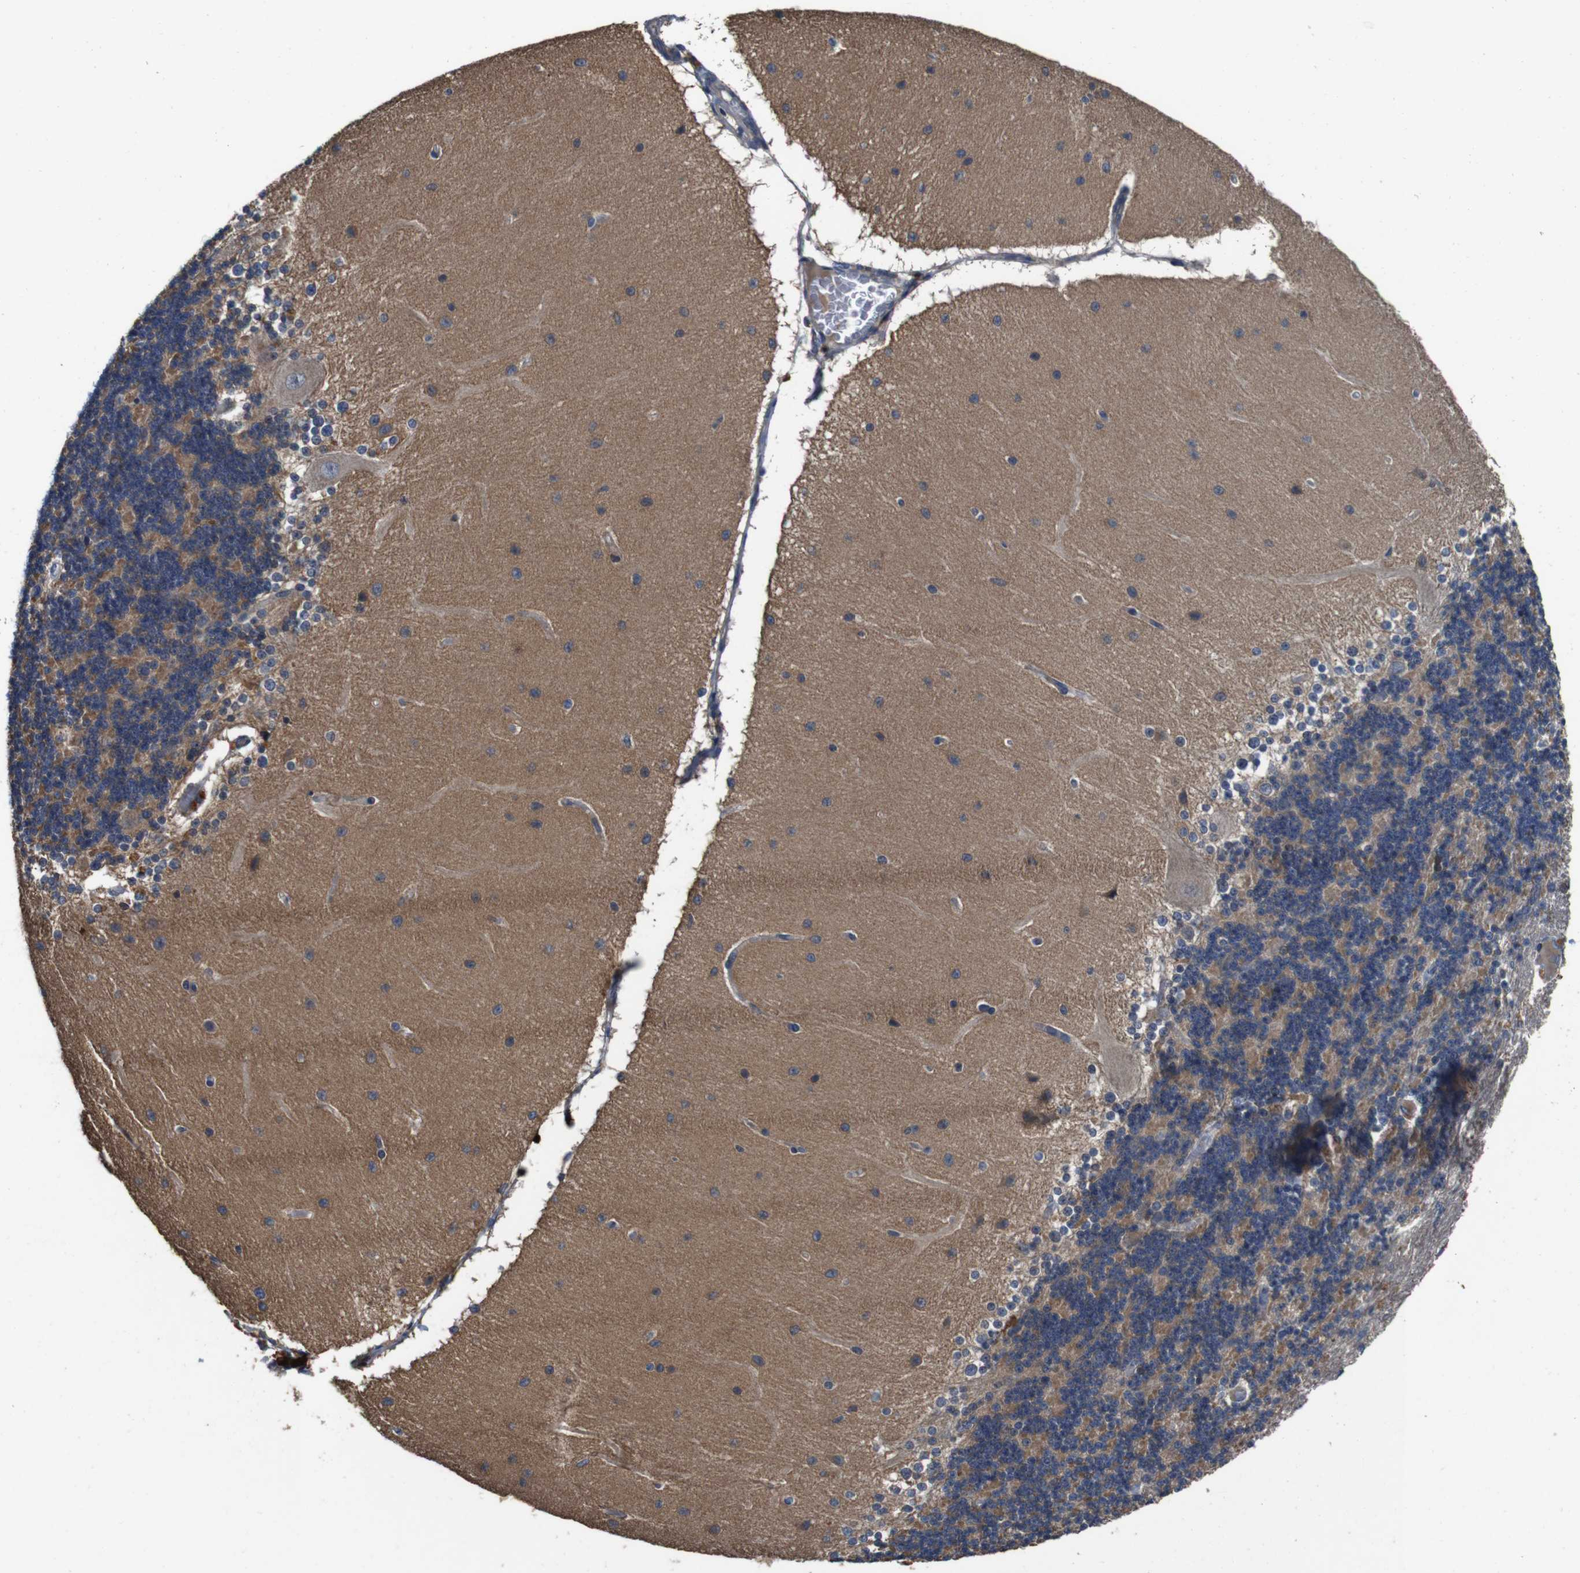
{"staining": {"intensity": "weak", "quantity": ">75%", "location": "cytoplasmic/membranous"}, "tissue": "cerebellum", "cell_type": "Cells in granular layer", "image_type": "normal", "snomed": [{"axis": "morphology", "description": "Normal tissue, NOS"}, {"axis": "topography", "description": "Cerebellum"}], "caption": "Normal cerebellum was stained to show a protein in brown. There is low levels of weak cytoplasmic/membranous staining in about >75% of cells in granular layer.", "gene": "GLIPR1", "patient": {"sex": "female", "age": 54}}